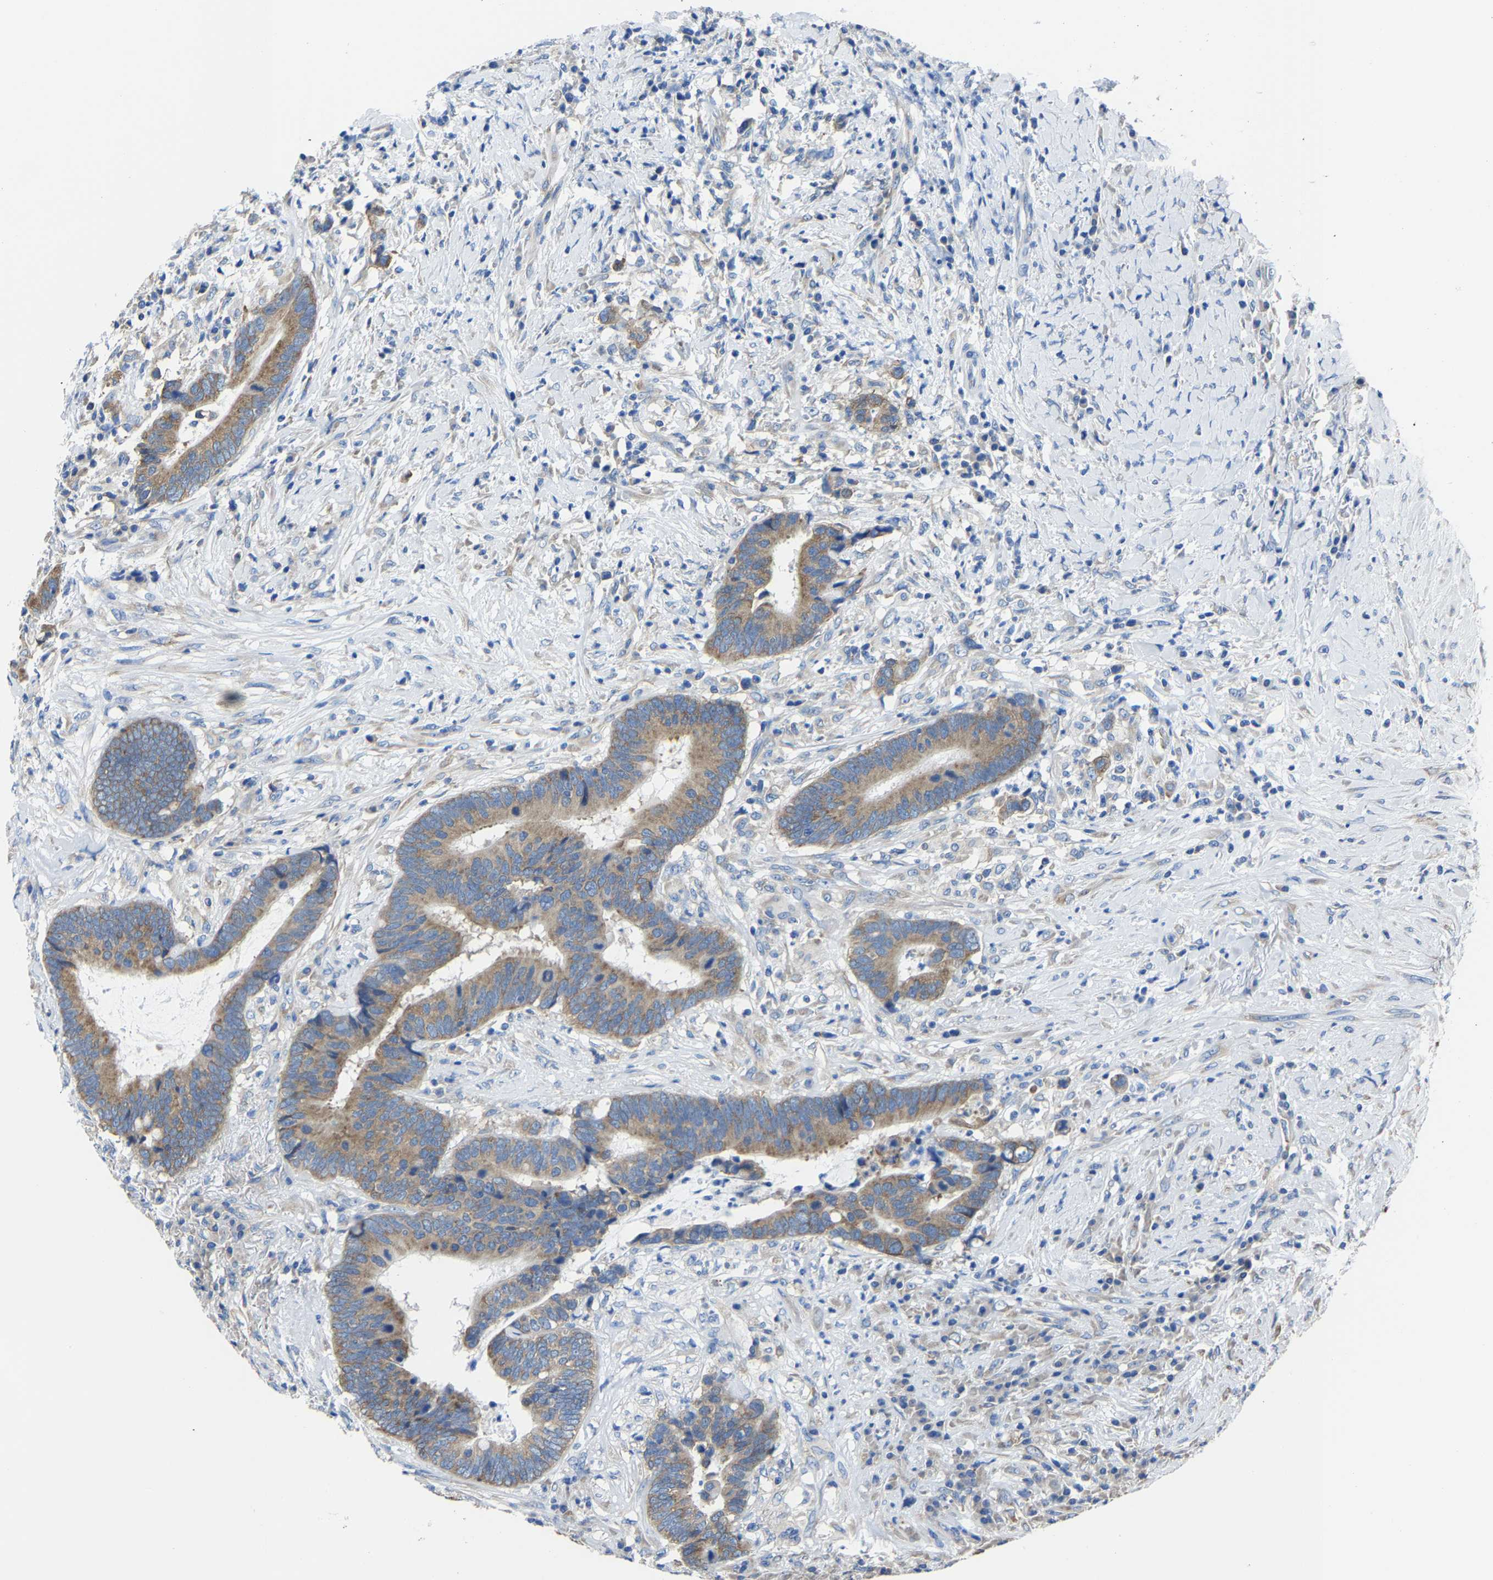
{"staining": {"intensity": "moderate", "quantity": ">75%", "location": "cytoplasmic/membranous"}, "tissue": "colorectal cancer", "cell_type": "Tumor cells", "image_type": "cancer", "snomed": [{"axis": "morphology", "description": "Adenocarcinoma, NOS"}, {"axis": "topography", "description": "Rectum"}], "caption": "Moderate cytoplasmic/membranous protein staining is identified in about >75% of tumor cells in colorectal cancer.", "gene": "G3BP2", "patient": {"sex": "female", "age": 89}}